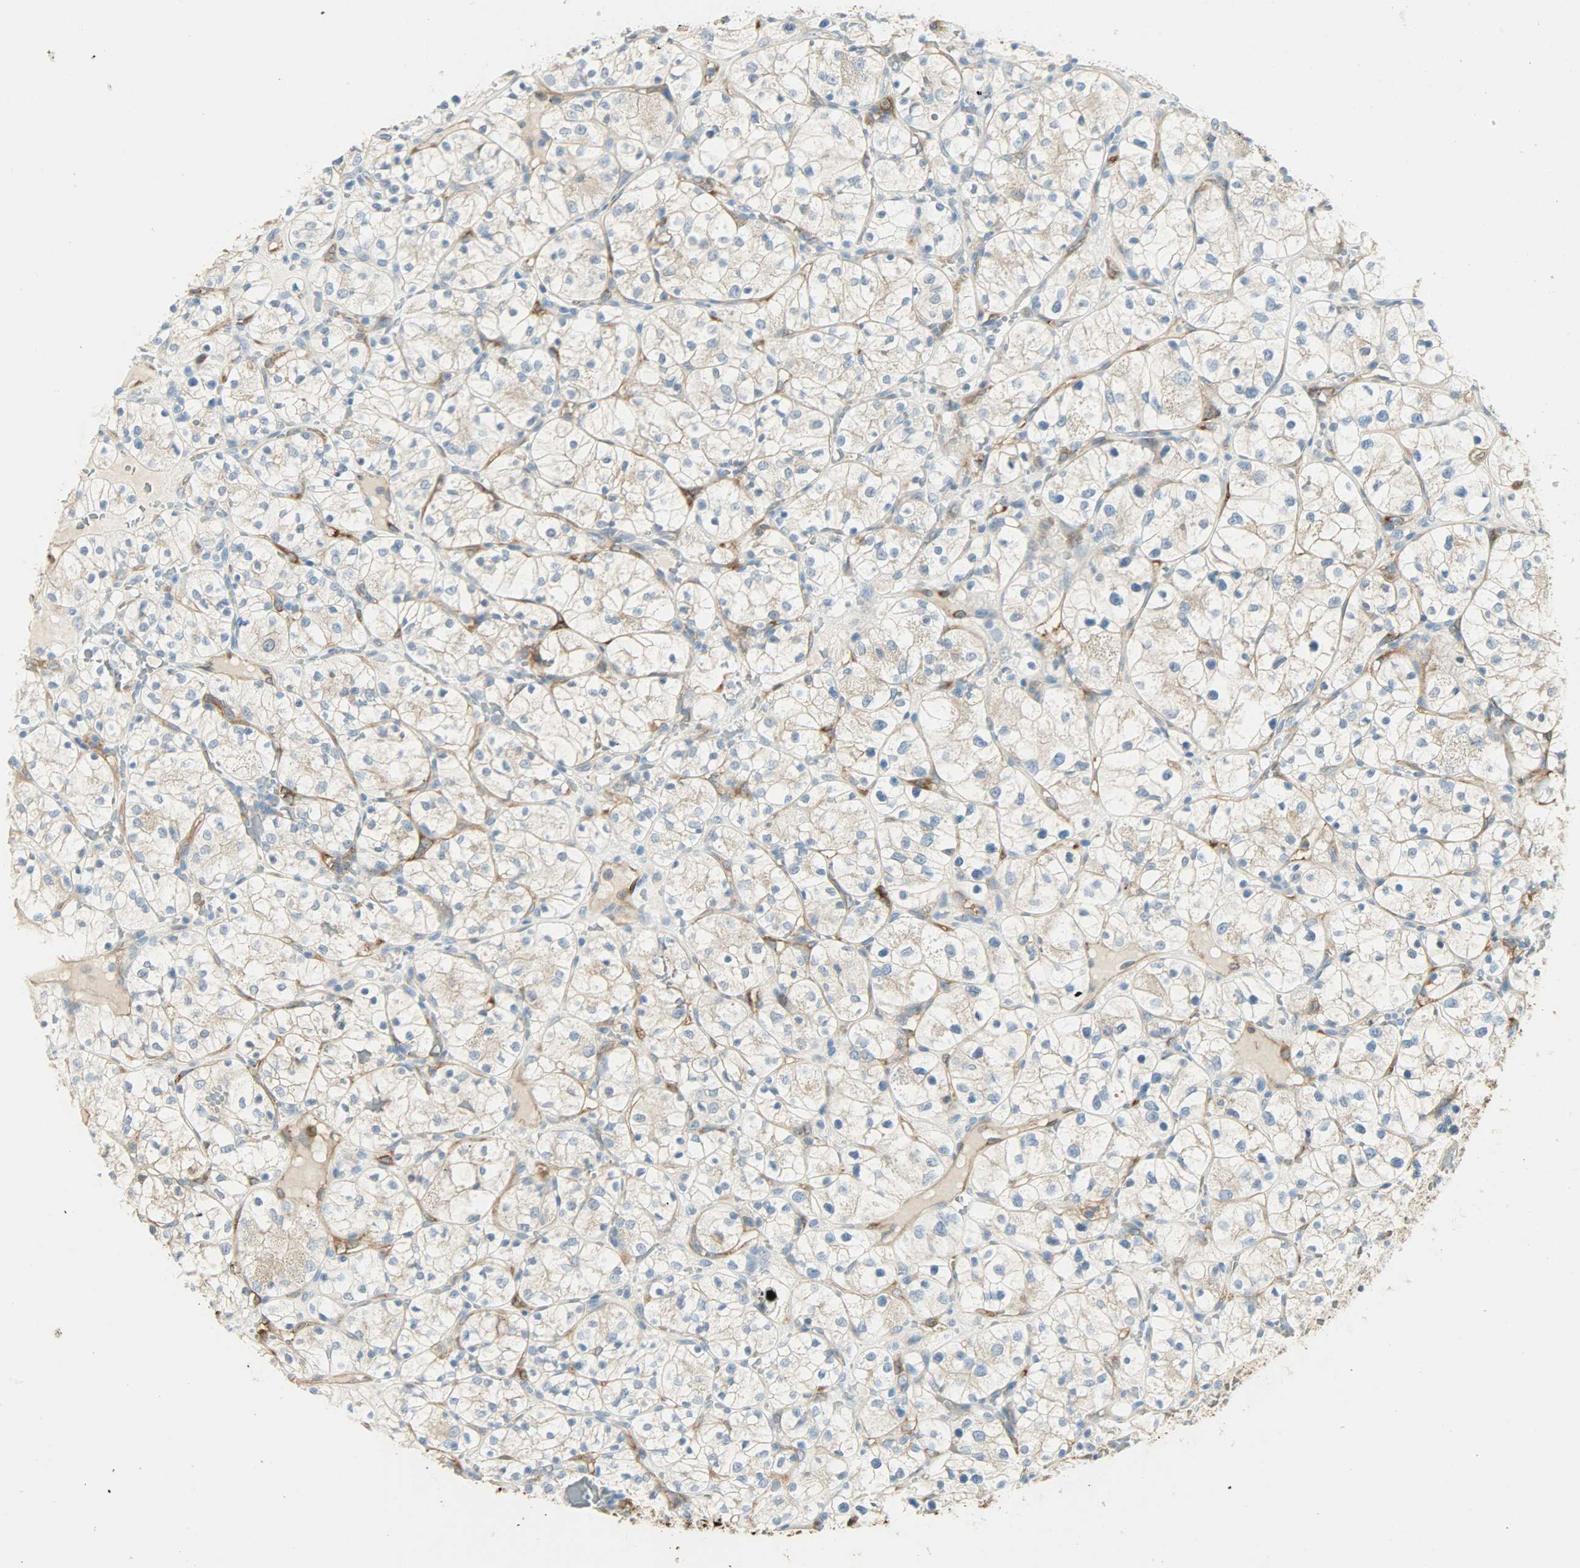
{"staining": {"intensity": "moderate", "quantity": "25%-75%", "location": "cytoplasmic/membranous"}, "tissue": "renal cancer", "cell_type": "Tumor cells", "image_type": "cancer", "snomed": [{"axis": "morphology", "description": "Adenocarcinoma, NOS"}, {"axis": "topography", "description": "Kidney"}], "caption": "There is medium levels of moderate cytoplasmic/membranous expression in tumor cells of renal adenocarcinoma, as demonstrated by immunohistochemical staining (brown color).", "gene": "WARS1", "patient": {"sex": "female", "age": 60}}